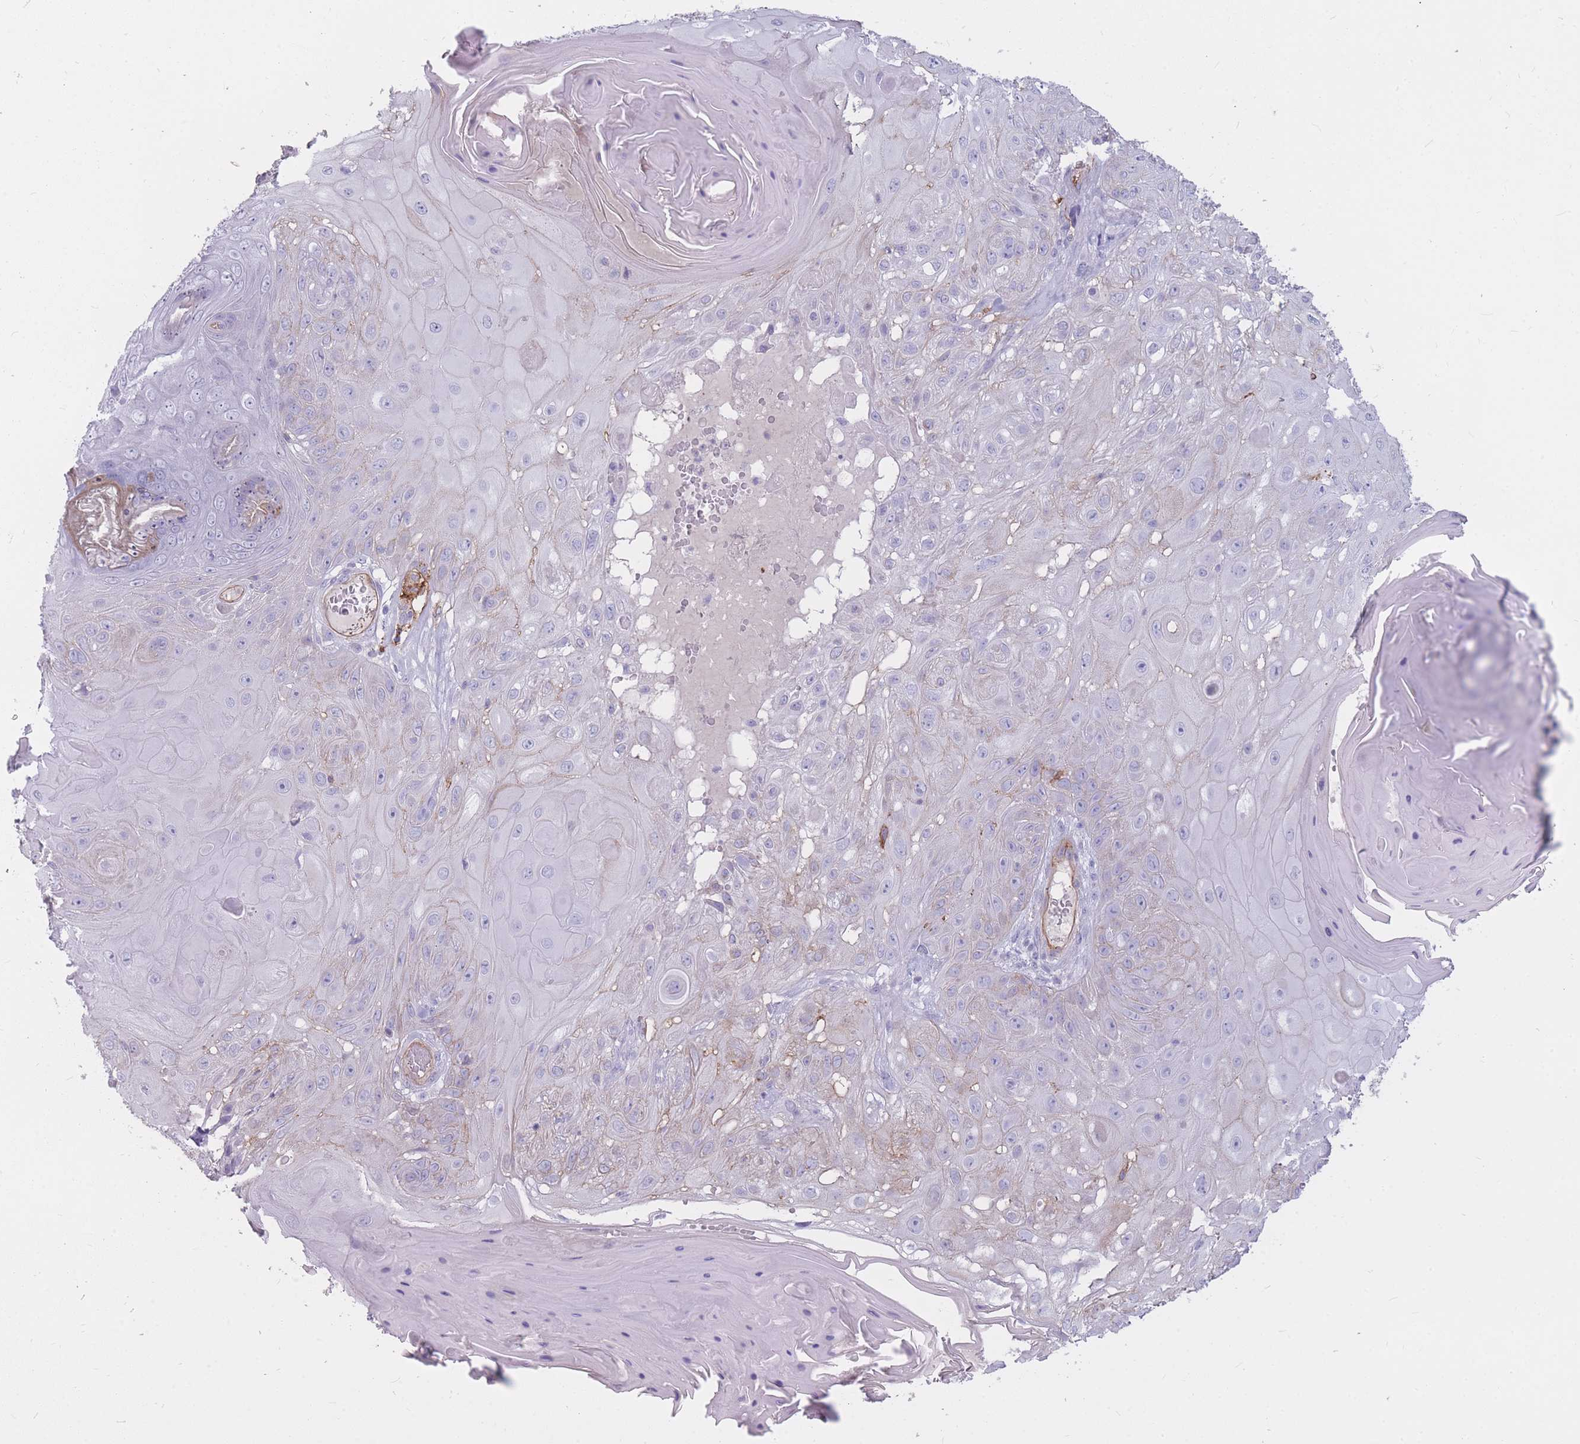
{"staining": {"intensity": "negative", "quantity": "none", "location": "none"}, "tissue": "skin cancer", "cell_type": "Tumor cells", "image_type": "cancer", "snomed": [{"axis": "morphology", "description": "Normal tissue, NOS"}, {"axis": "morphology", "description": "Squamous cell carcinoma, NOS"}, {"axis": "topography", "description": "Skin"}, {"axis": "topography", "description": "Cartilage tissue"}], "caption": "High magnification brightfield microscopy of skin squamous cell carcinoma stained with DAB (brown) and counterstained with hematoxylin (blue): tumor cells show no significant staining.", "gene": "GNA11", "patient": {"sex": "female", "age": 79}}